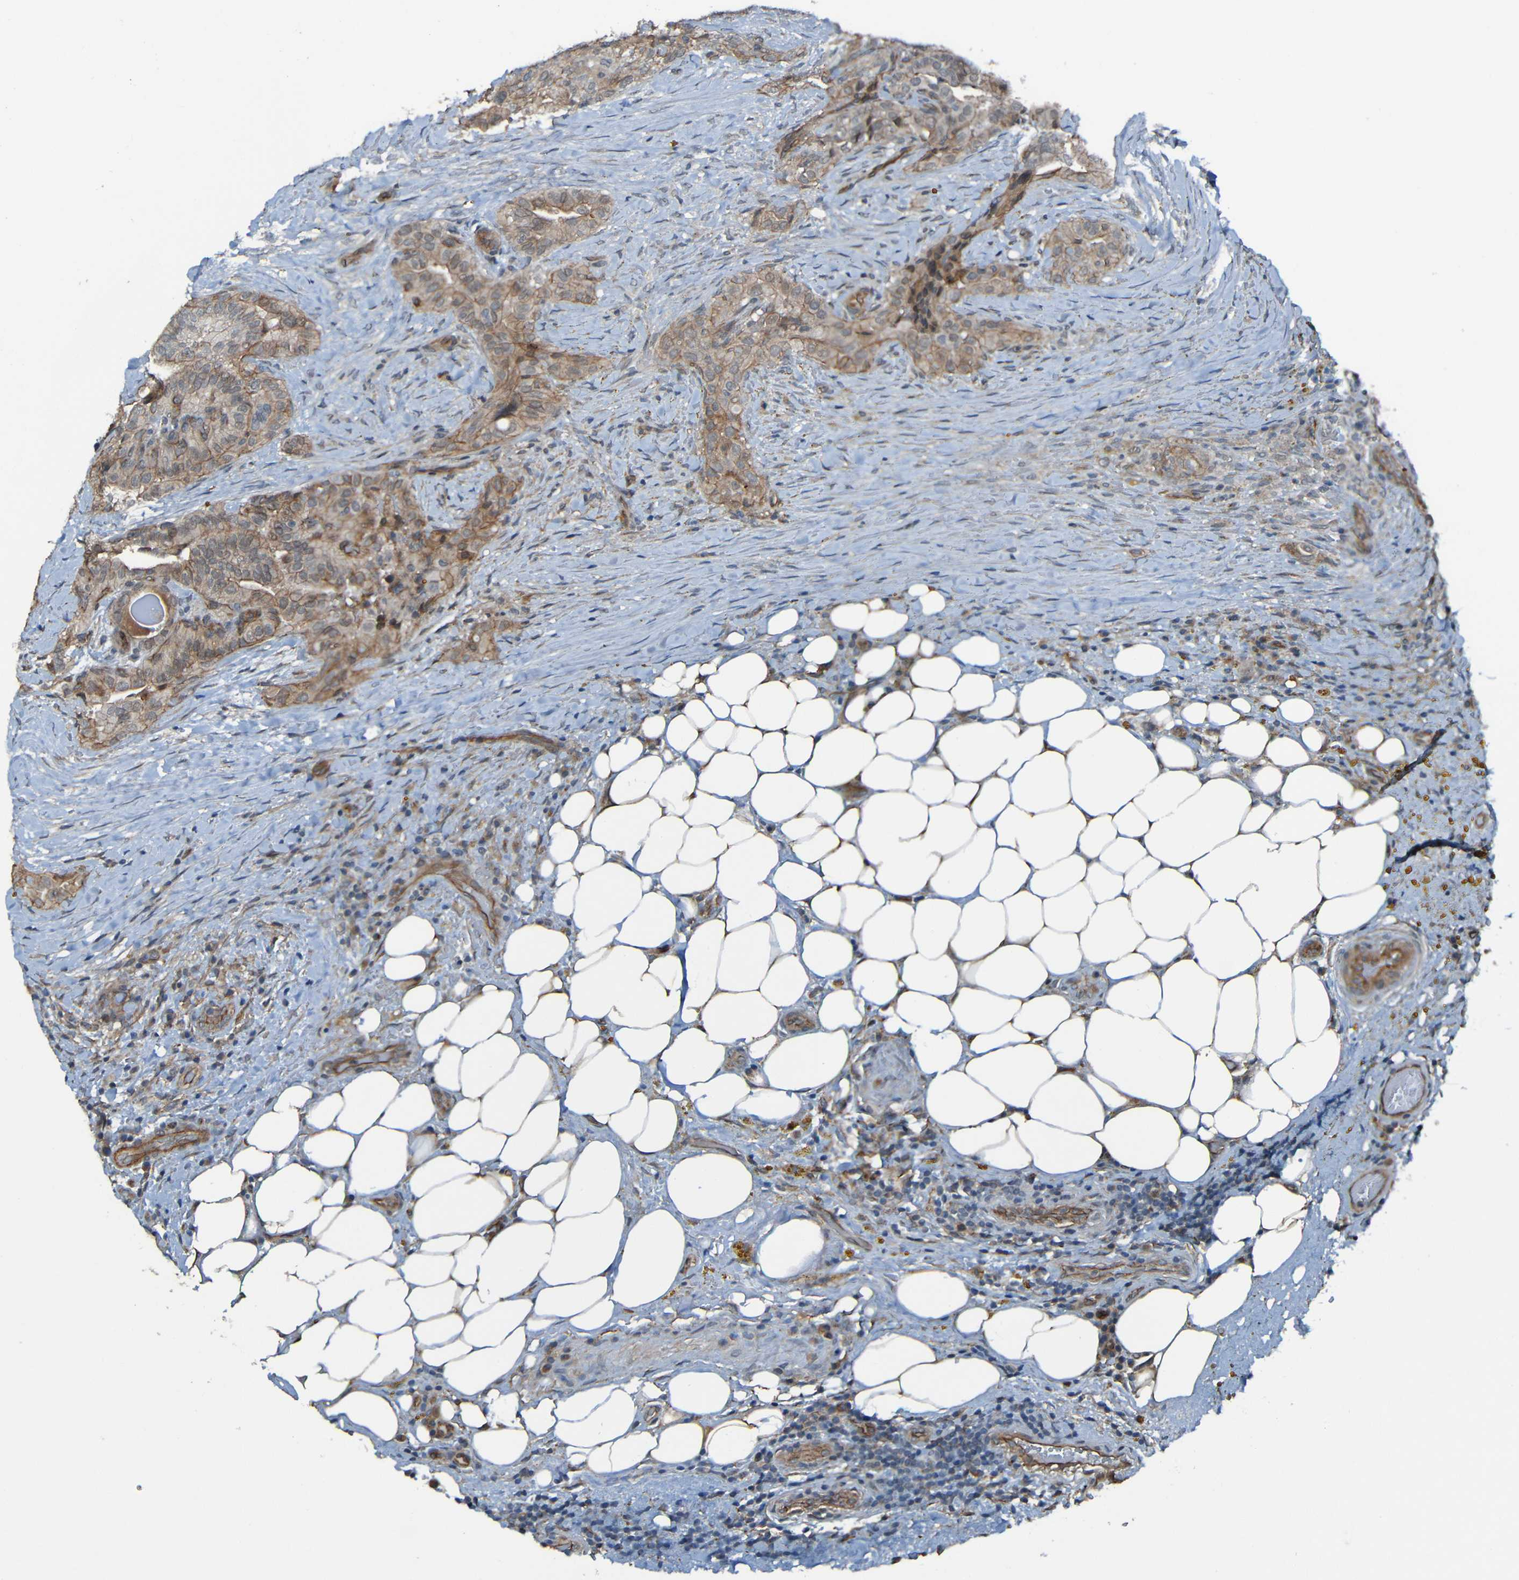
{"staining": {"intensity": "weak", "quantity": ">75%", "location": "cytoplasmic/membranous"}, "tissue": "thyroid cancer", "cell_type": "Tumor cells", "image_type": "cancer", "snomed": [{"axis": "morphology", "description": "Papillary adenocarcinoma, NOS"}, {"axis": "topography", "description": "Thyroid gland"}], "caption": "Brown immunohistochemical staining in thyroid papillary adenocarcinoma displays weak cytoplasmic/membranous expression in approximately >75% of tumor cells.", "gene": "LGR5", "patient": {"sex": "male", "age": 77}}